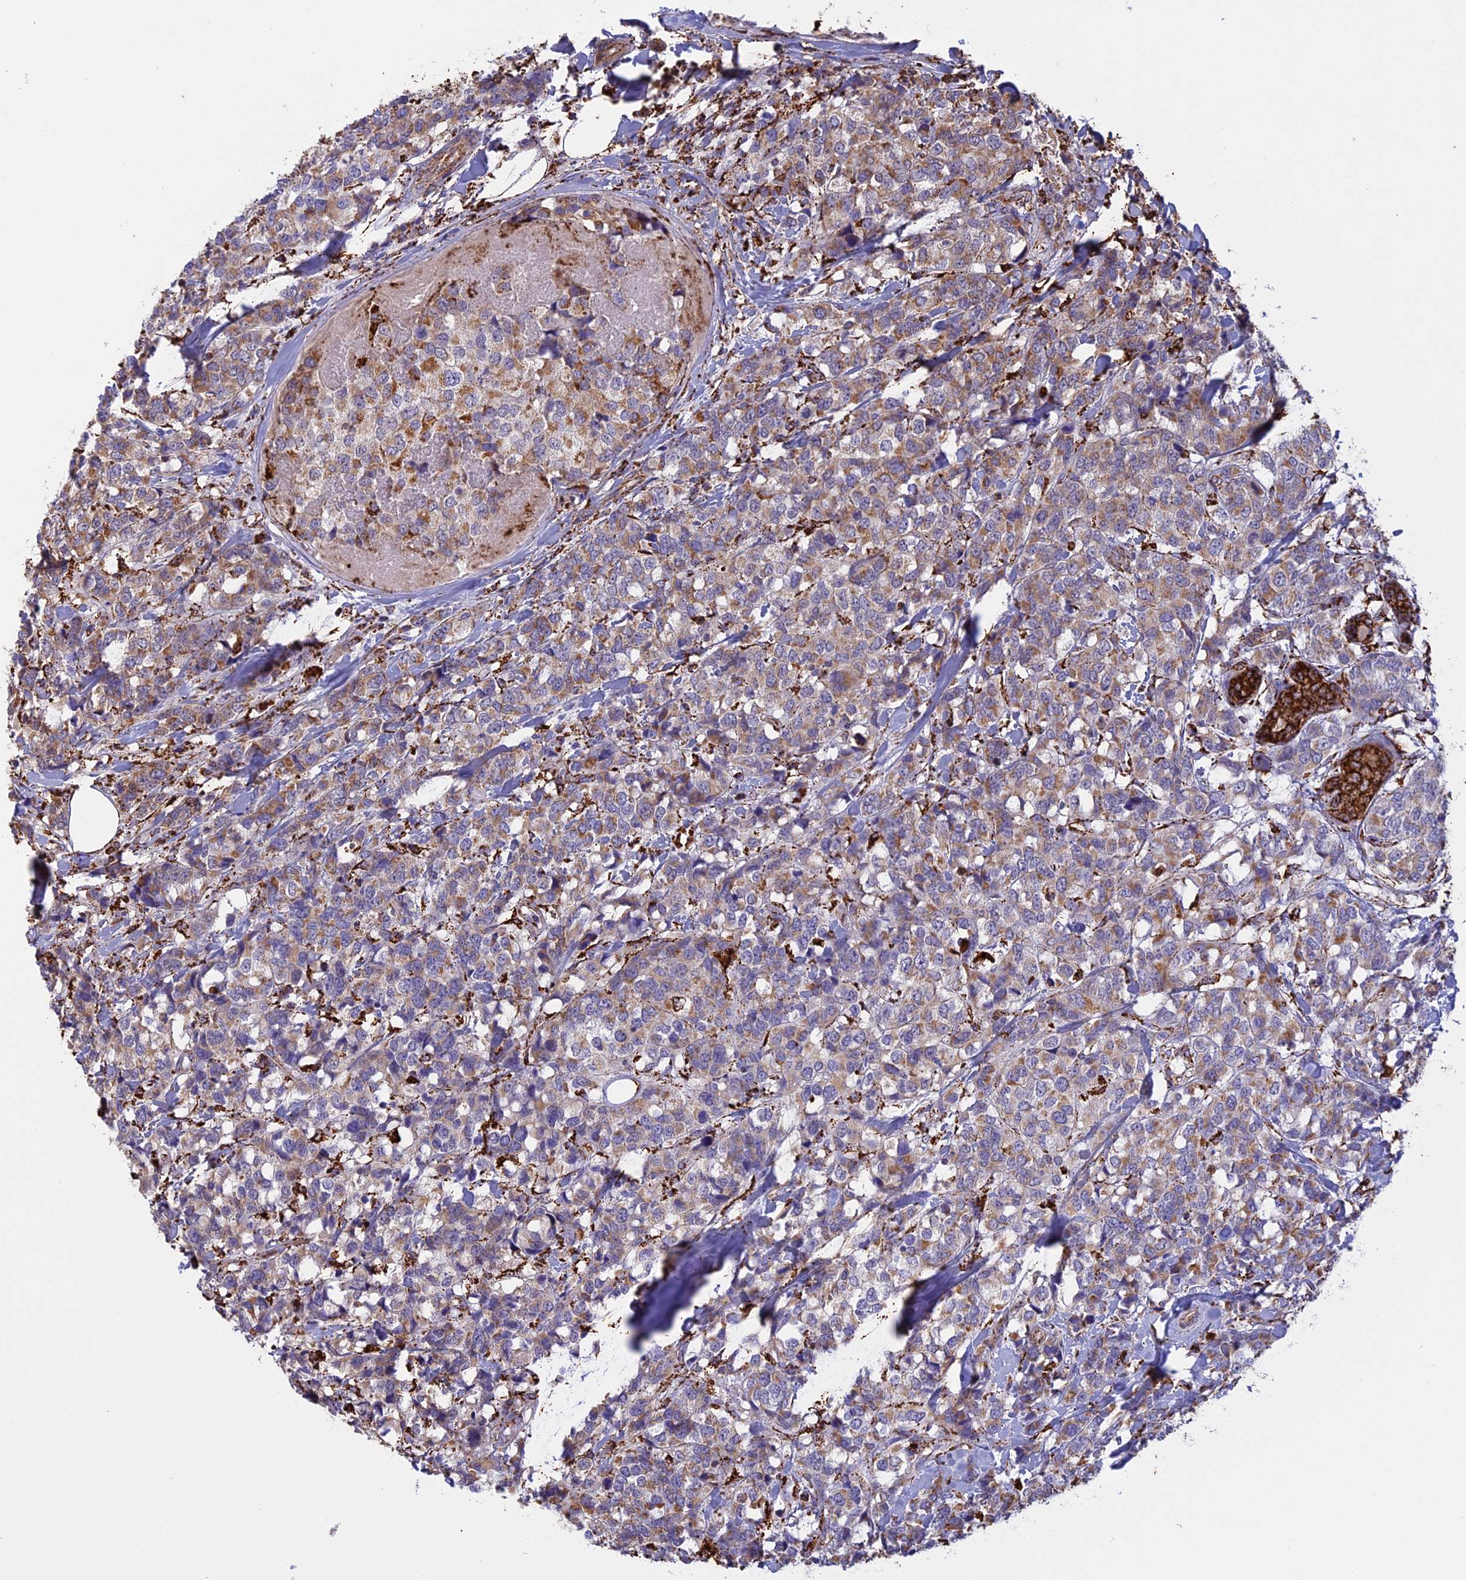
{"staining": {"intensity": "weak", "quantity": "25%-75%", "location": "cytoplasmic/membranous"}, "tissue": "breast cancer", "cell_type": "Tumor cells", "image_type": "cancer", "snomed": [{"axis": "morphology", "description": "Lobular carcinoma"}, {"axis": "topography", "description": "Breast"}], "caption": "An immunohistochemistry (IHC) image of neoplastic tissue is shown. Protein staining in brown shows weak cytoplasmic/membranous positivity in breast lobular carcinoma within tumor cells.", "gene": "KCNG1", "patient": {"sex": "female", "age": 59}}